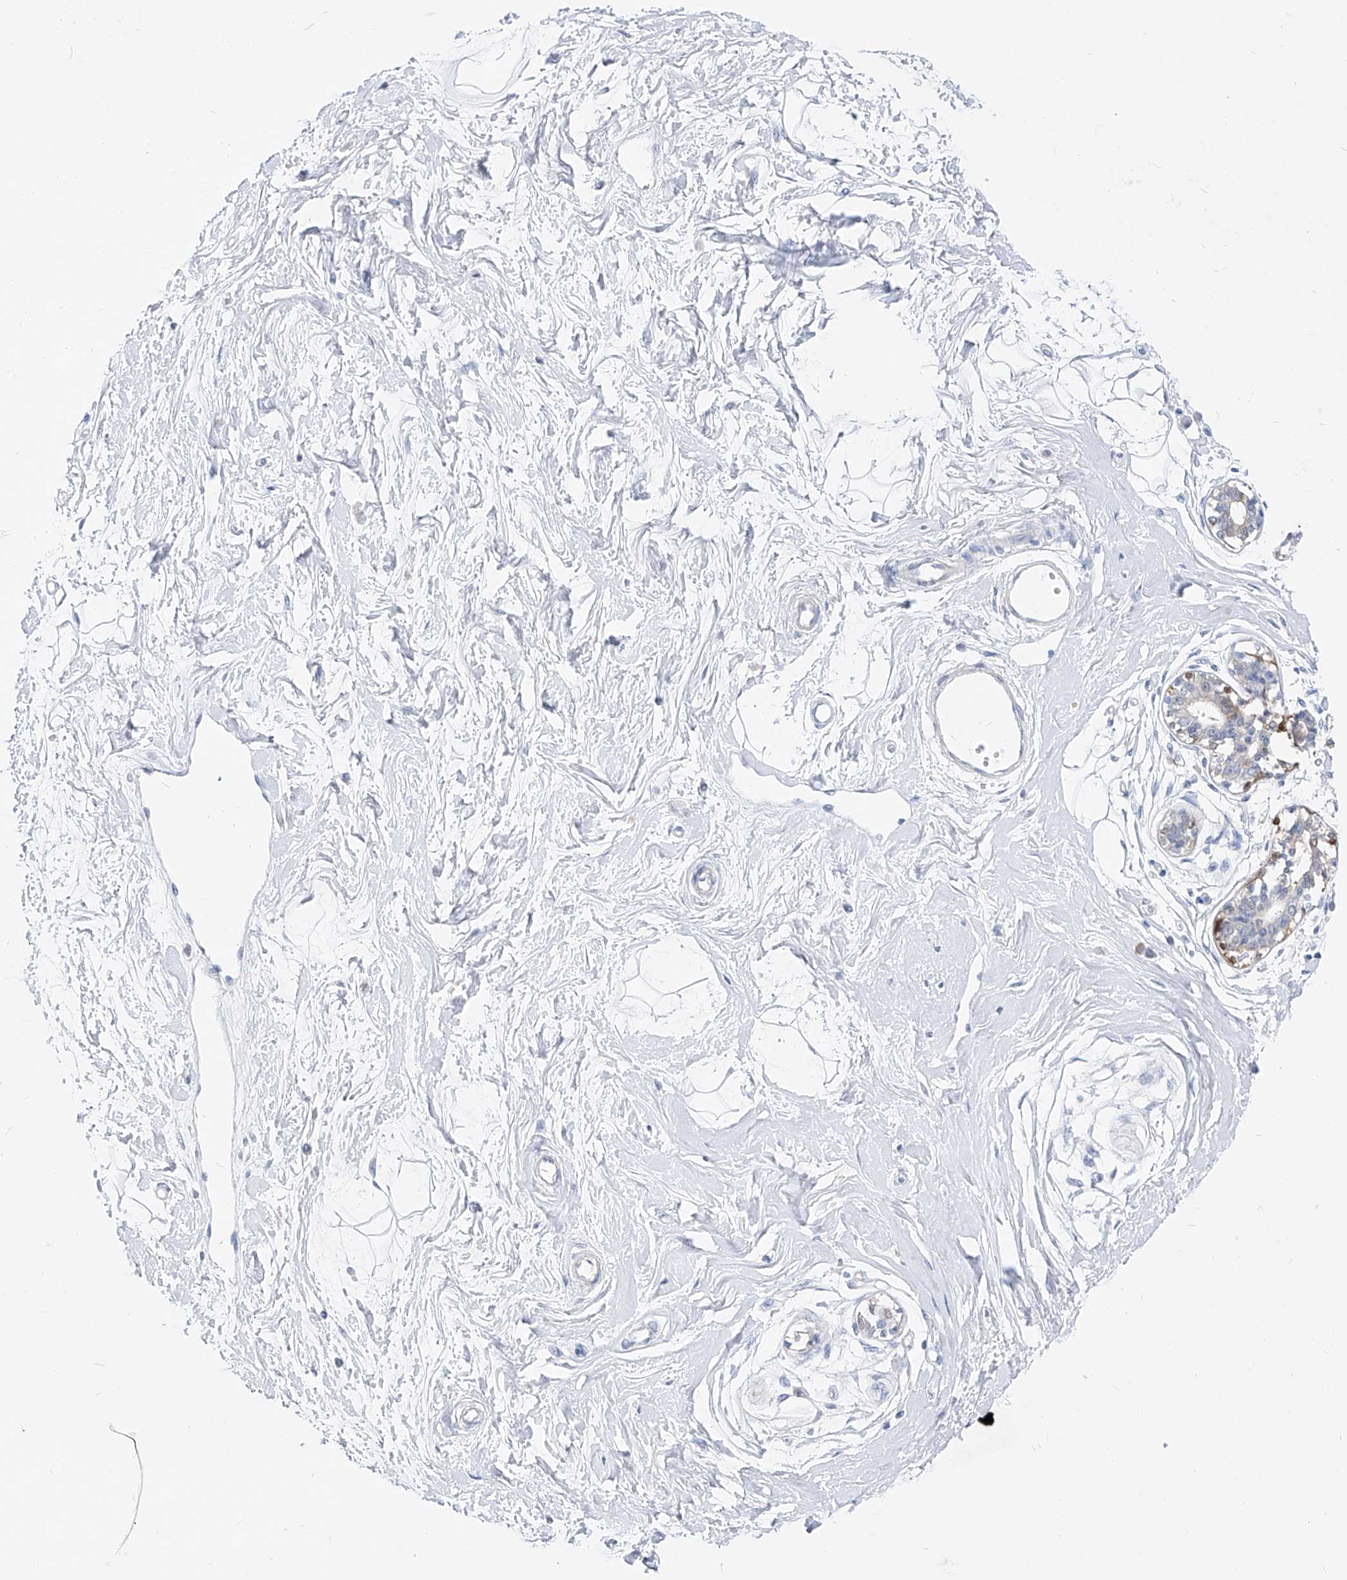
{"staining": {"intensity": "negative", "quantity": "none", "location": "none"}, "tissue": "breast", "cell_type": "Adipocytes", "image_type": "normal", "snomed": [{"axis": "morphology", "description": "Normal tissue, NOS"}, {"axis": "topography", "description": "Breast"}], "caption": "High magnification brightfield microscopy of unremarkable breast stained with DAB (brown) and counterstained with hematoxylin (blue): adipocytes show no significant positivity.", "gene": "UFL1", "patient": {"sex": "female", "age": 45}}